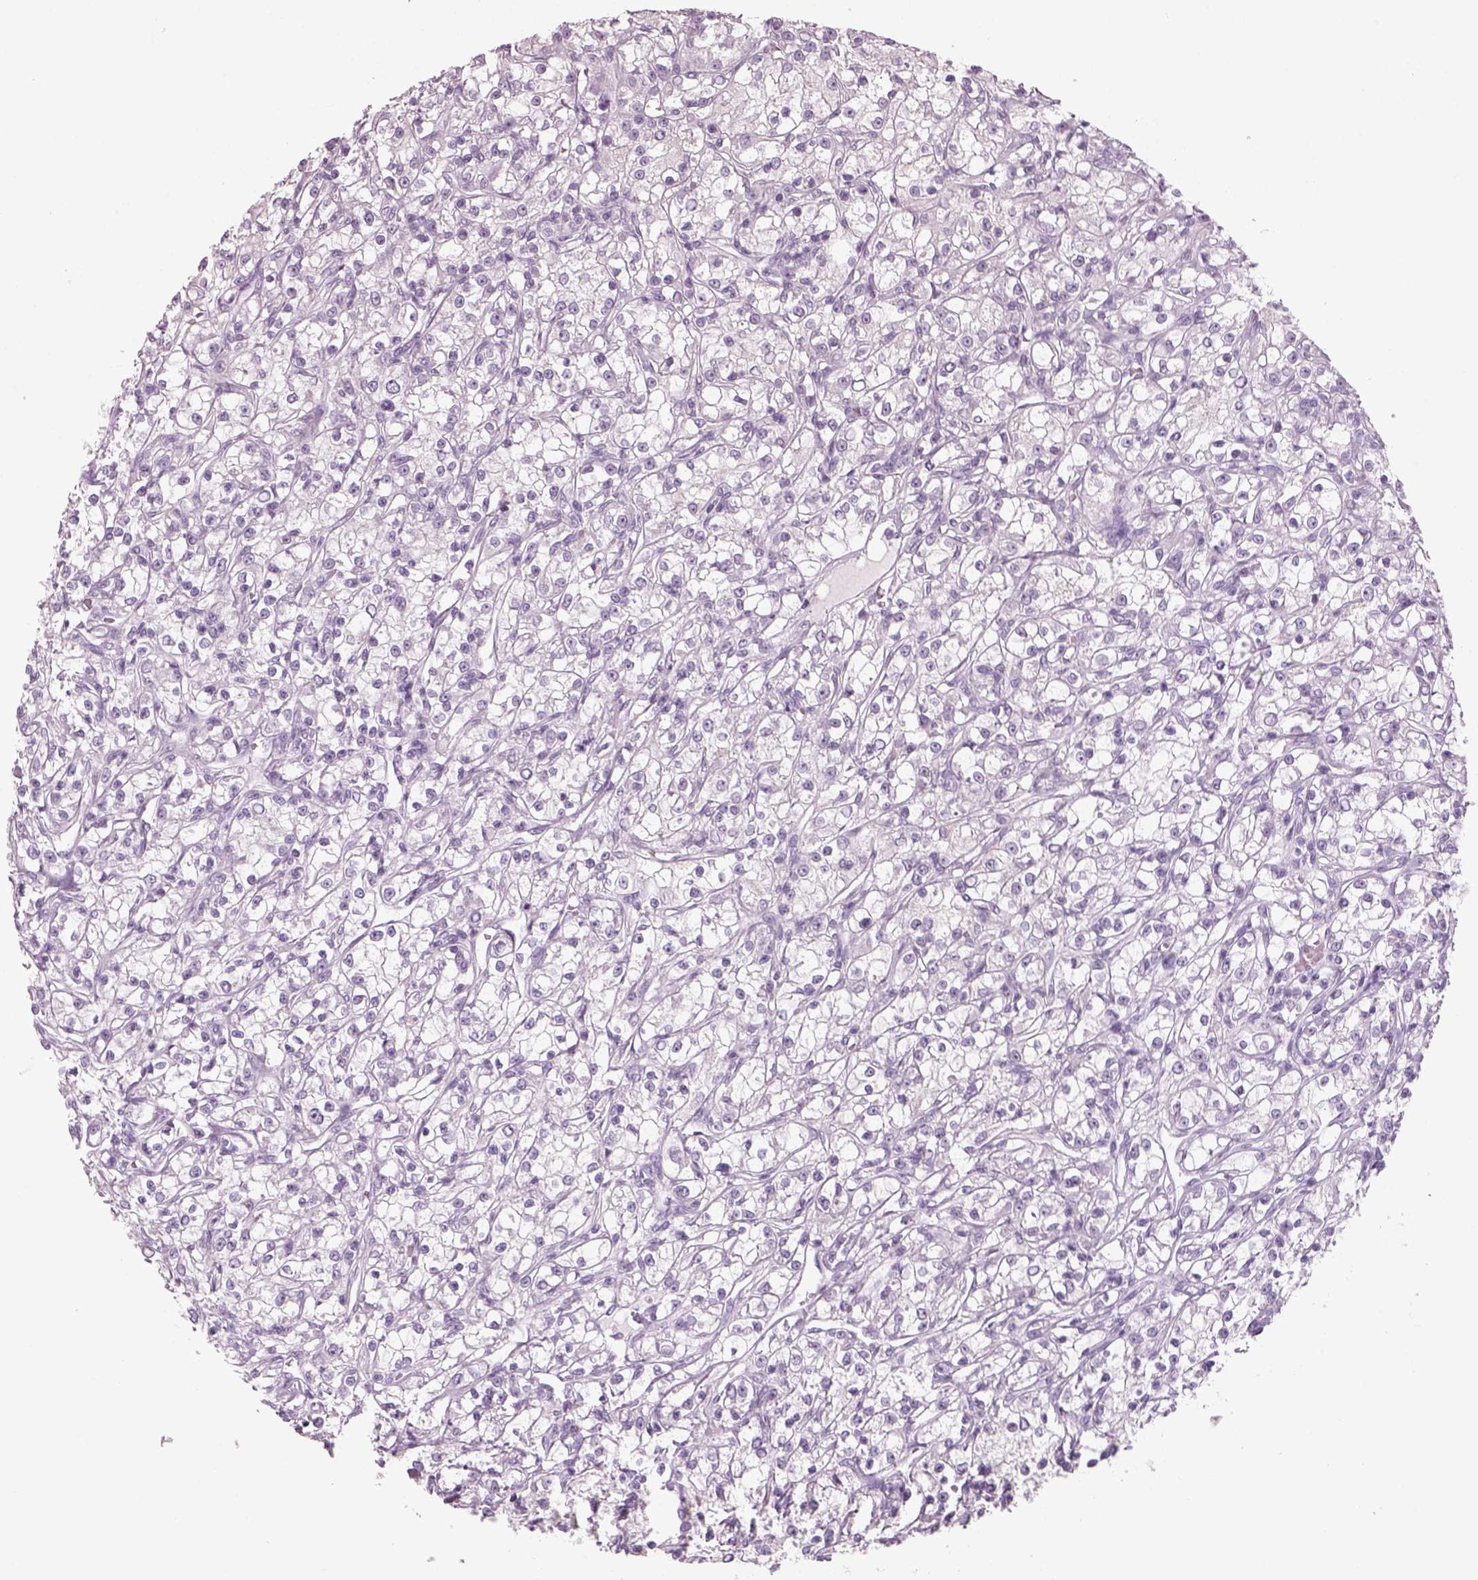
{"staining": {"intensity": "negative", "quantity": "none", "location": "none"}, "tissue": "renal cancer", "cell_type": "Tumor cells", "image_type": "cancer", "snomed": [{"axis": "morphology", "description": "Adenocarcinoma, NOS"}, {"axis": "topography", "description": "Kidney"}], "caption": "DAB (3,3'-diaminobenzidine) immunohistochemical staining of human renal adenocarcinoma displays no significant staining in tumor cells. Nuclei are stained in blue.", "gene": "SLC6A2", "patient": {"sex": "female", "age": 59}}